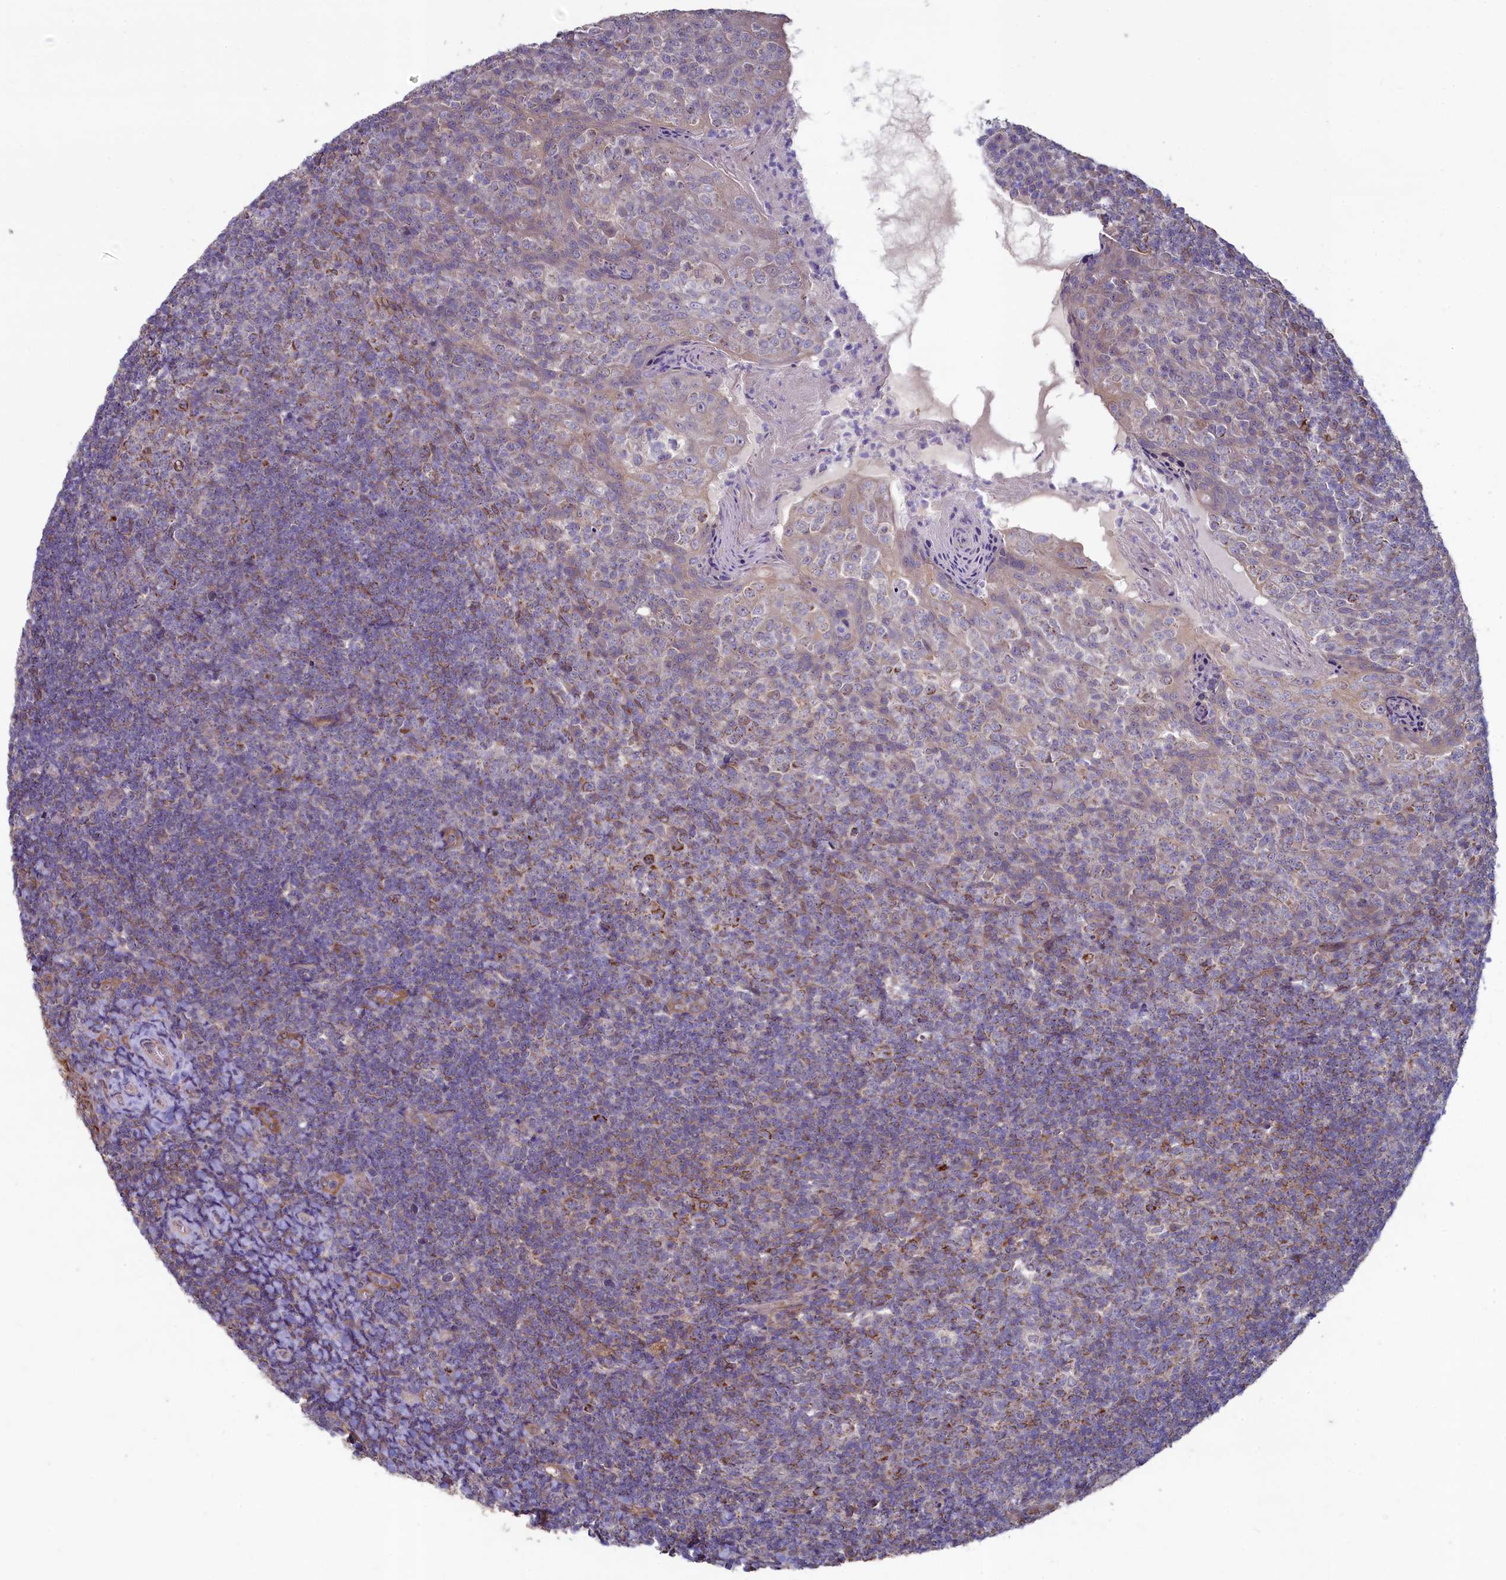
{"staining": {"intensity": "moderate", "quantity": "25%-75%", "location": "cytoplasmic/membranous"}, "tissue": "tonsil", "cell_type": "Germinal center cells", "image_type": "normal", "snomed": [{"axis": "morphology", "description": "Normal tissue, NOS"}, {"axis": "topography", "description": "Tonsil"}], "caption": "A high-resolution photomicrograph shows immunohistochemistry (IHC) staining of benign tonsil, which demonstrates moderate cytoplasmic/membranous expression in about 25%-75% of germinal center cells.", "gene": "SPATA2L", "patient": {"sex": "female", "age": 10}}